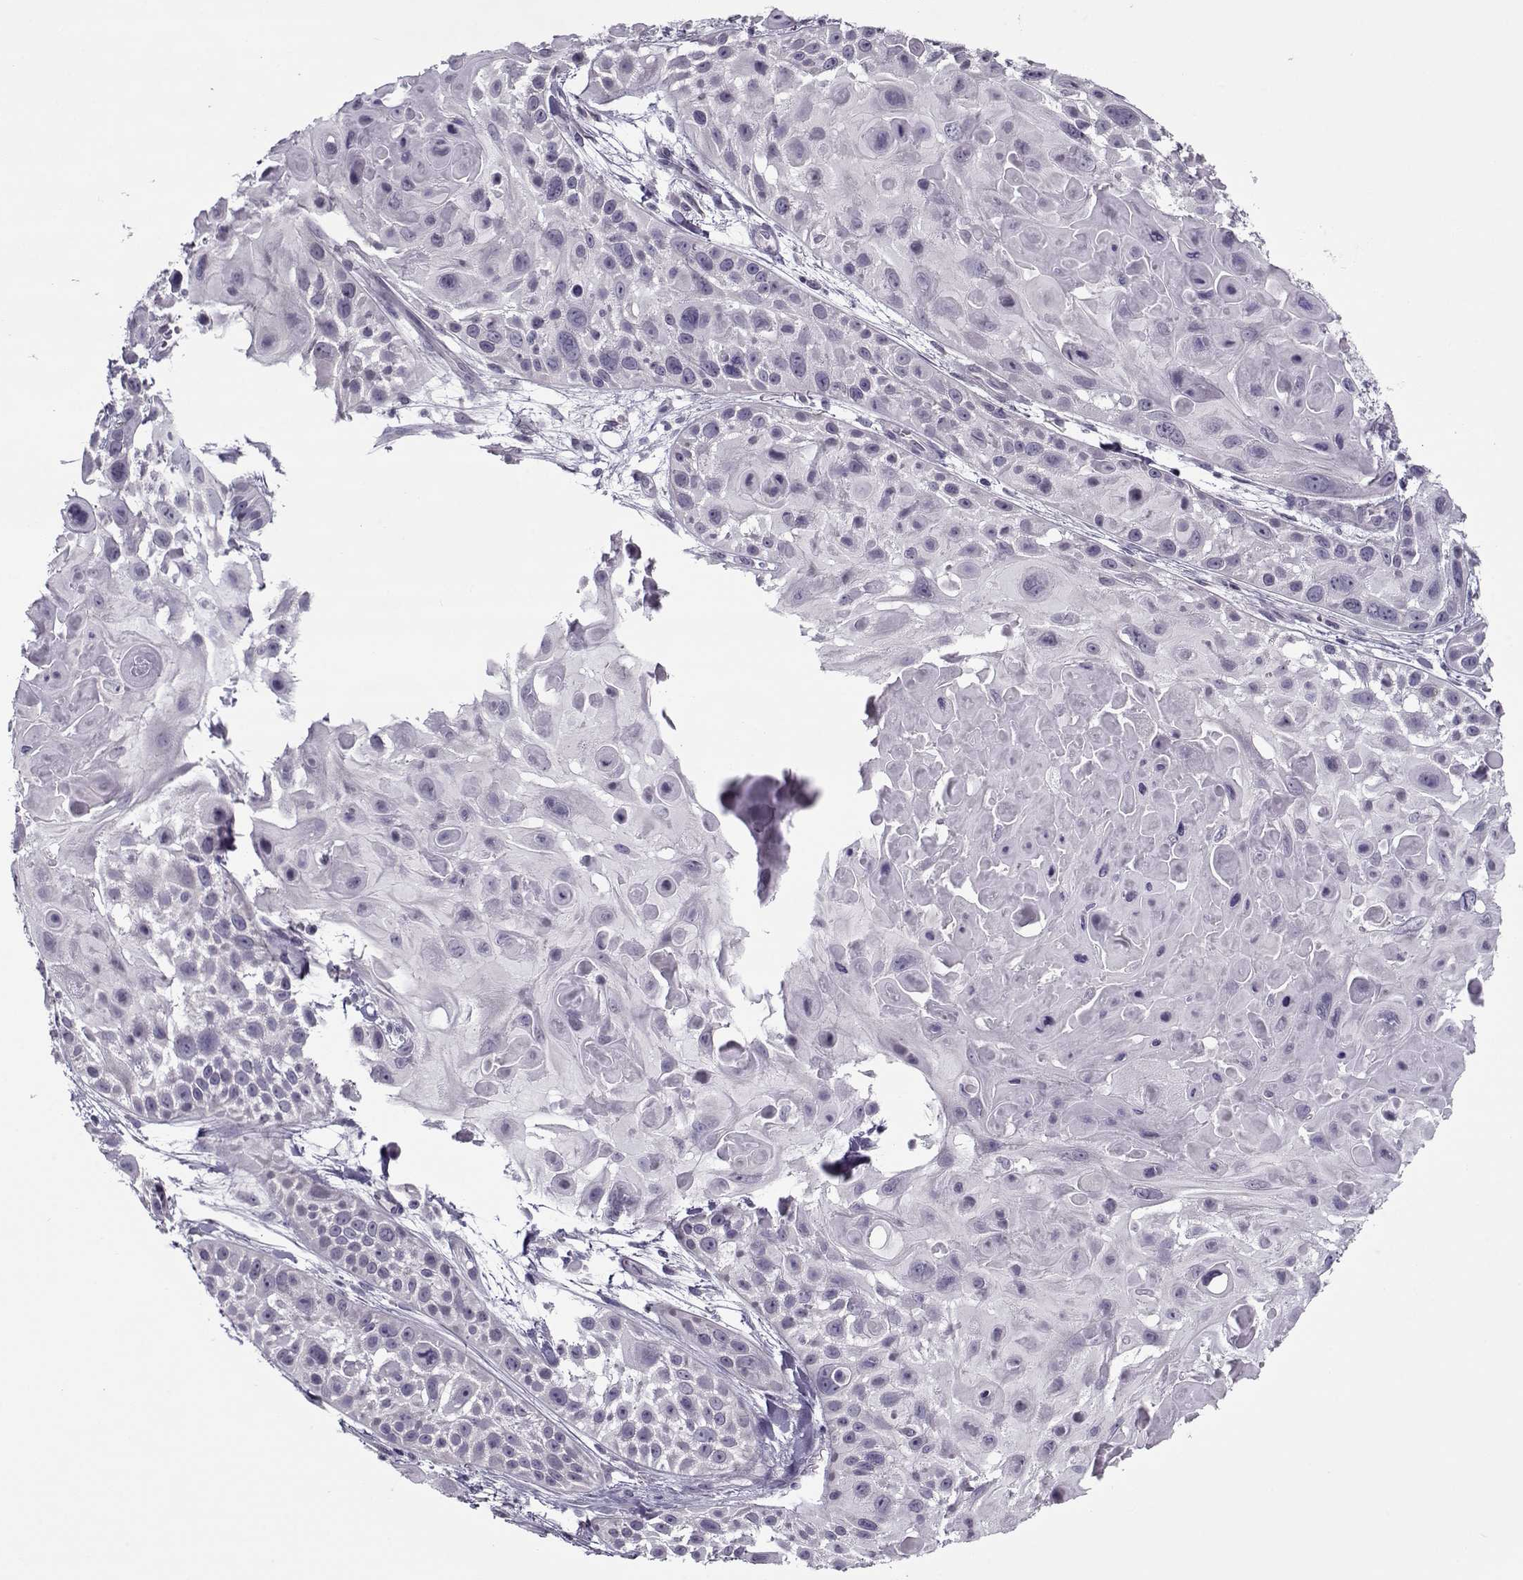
{"staining": {"intensity": "negative", "quantity": "none", "location": "none"}, "tissue": "skin cancer", "cell_type": "Tumor cells", "image_type": "cancer", "snomed": [{"axis": "morphology", "description": "Squamous cell carcinoma, NOS"}, {"axis": "topography", "description": "Skin"}, {"axis": "topography", "description": "Anal"}], "caption": "Immunohistochemistry (IHC) micrograph of human skin squamous cell carcinoma stained for a protein (brown), which exhibits no staining in tumor cells.", "gene": "CIBAR1", "patient": {"sex": "female", "age": 75}}